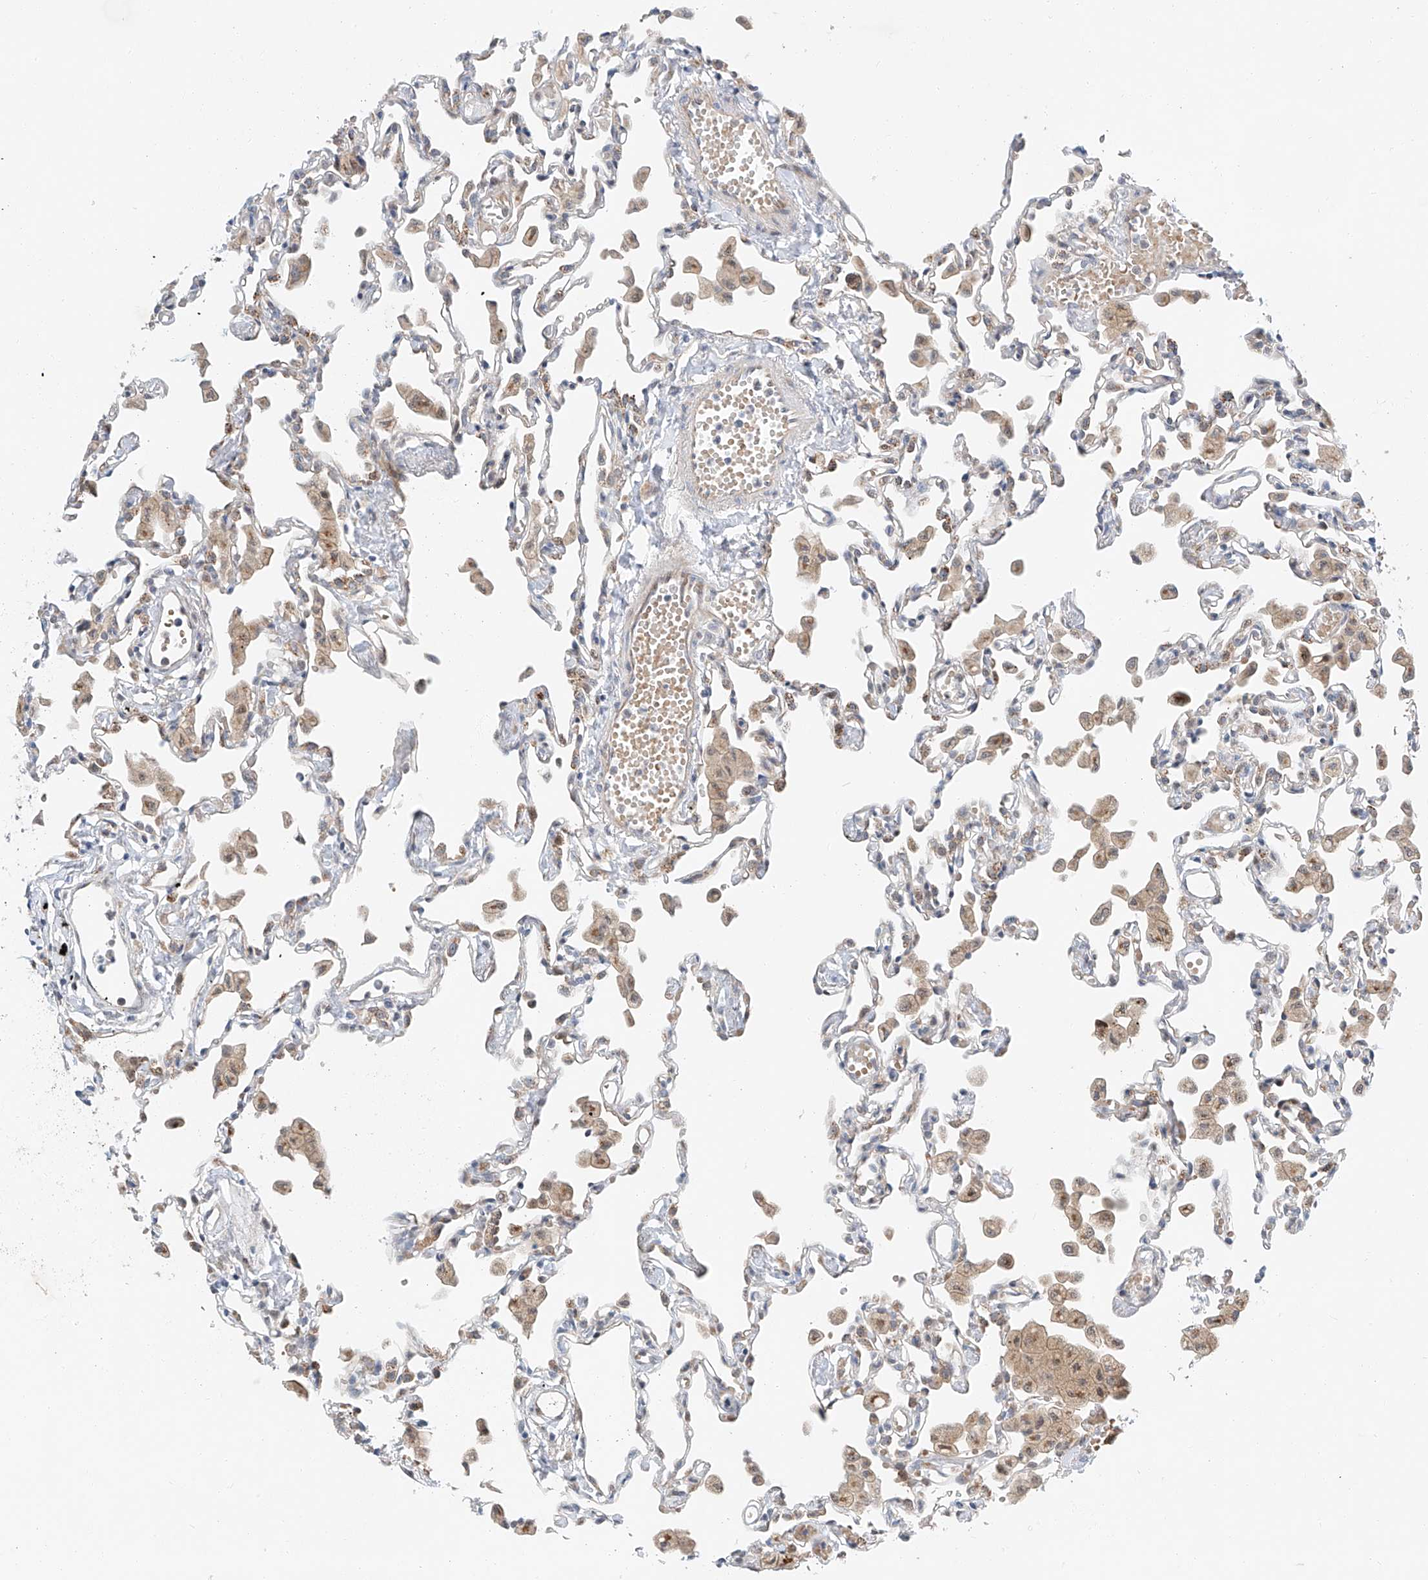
{"staining": {"intensity": "negative", "quantity": "none", "location": "none"}, "tissue": "lung", "cell_type": "Alveolar cells", "image_type": "normal", "snomed": [{"axis": "morphology", "description": "Normal tissue, NOS"}, {"axis": "topography", "description": "Bronchus"}, {"axis": "topography", "description": "Lung"}], "caption": "Immunohistochemistry (IHC) photomicrograph of unremarkable human lung stained for a protein (brown), which demonstrates no staining in alveolar cells.", "gene": "CLDND1", "patient": {"sex": "female", "age": 49}}